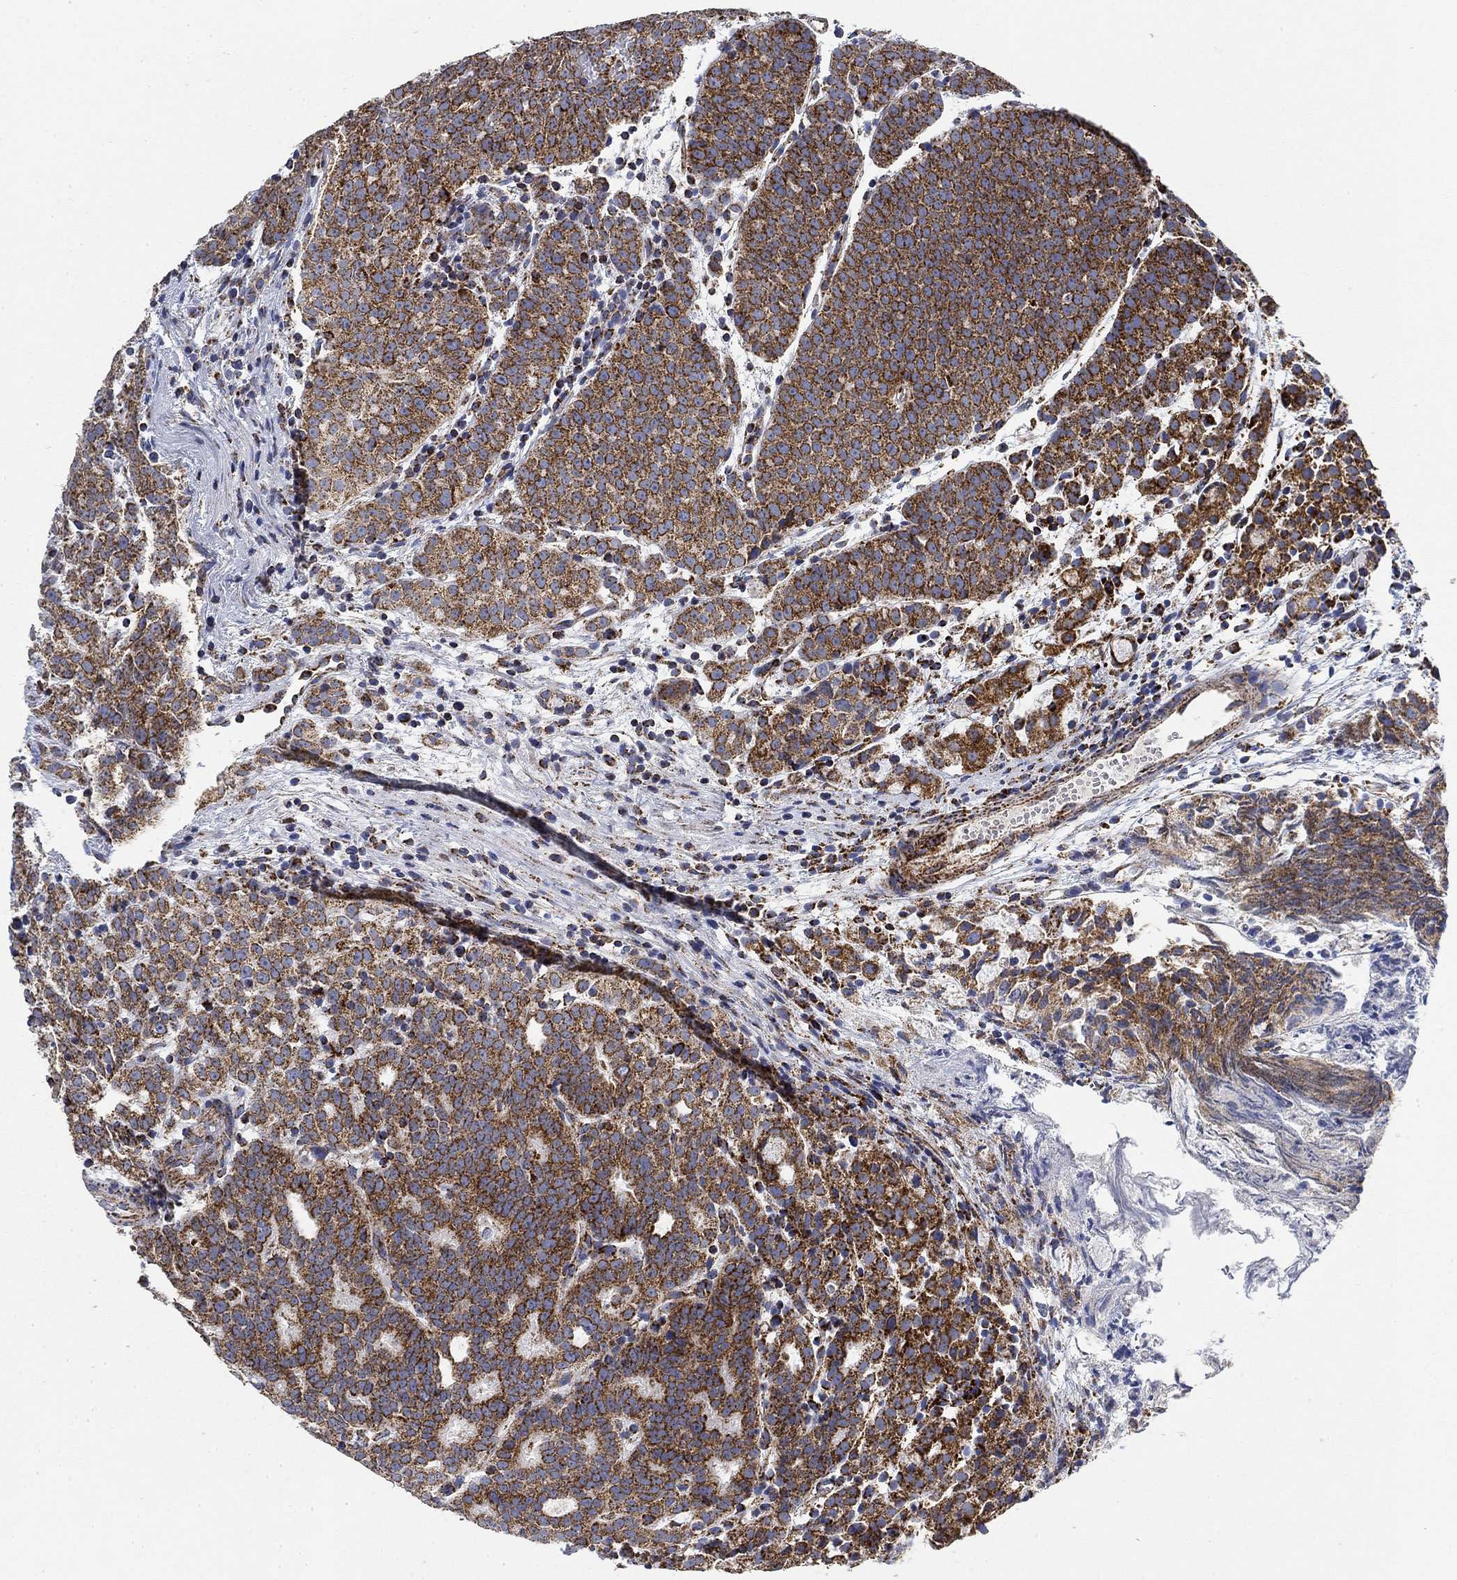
{"staining": {"intensity": "strong", "quantity": ">75%", "location": "cytoplasmic/membranous"}, "tissue": "prostate cancer", "cell_type": "Tumor cells", "image_type": "cancer", "snomed": [{"axis": "morphology", "description": "Adenocarcinoma, High grade"}, {"axis": "topography", "description": "Prostate"}], "caption": "Immunohistochemistry (DAB (3,3'-diaminobenzidine)) staining of human prostate adenocarcinoma (high-grade) exhibits strong cytoplasmic/membranous protein positivity in about >75% of tumor cells.", "gene": "NDUFS3", "patient": {"sex": "male", "age": 53}}